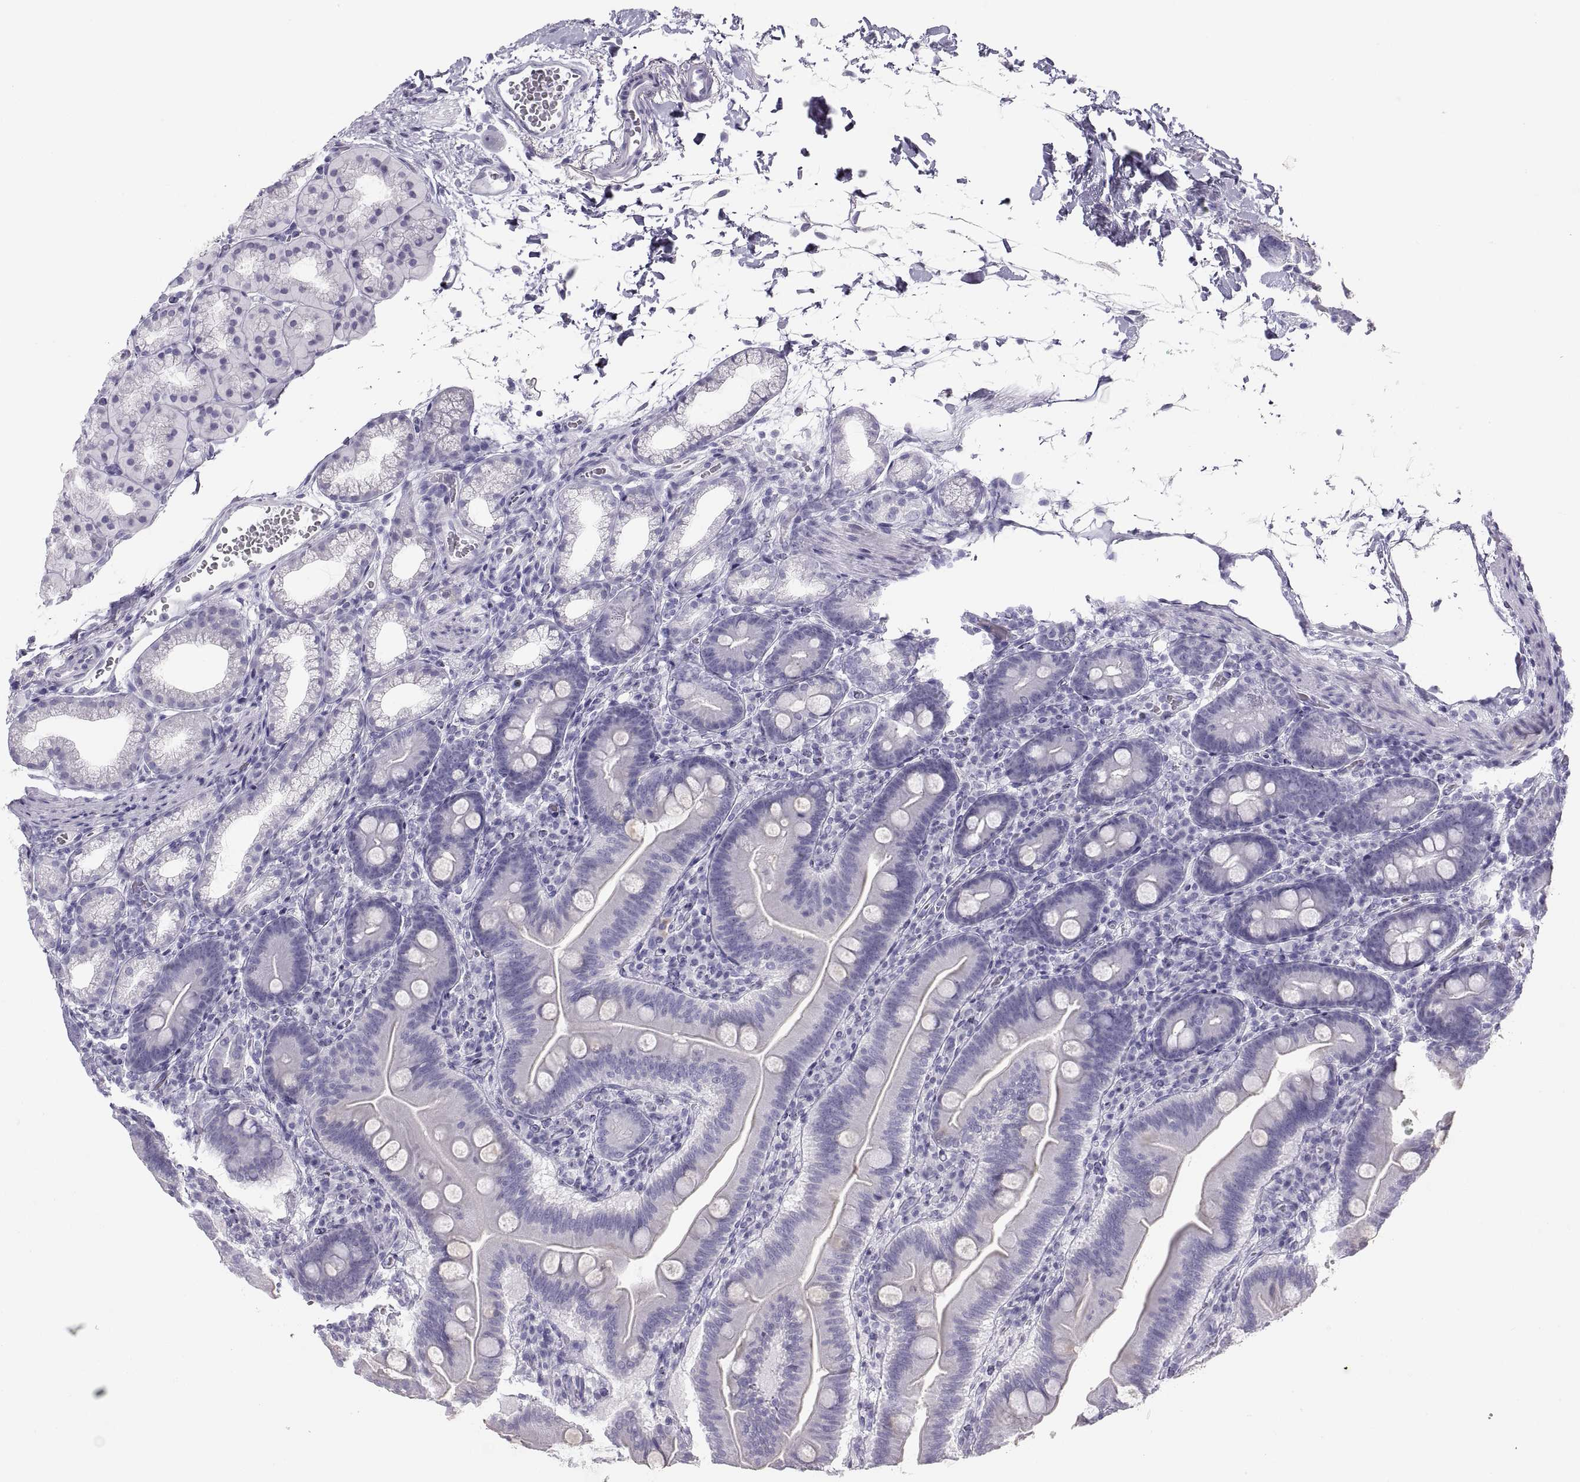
{"staining": {"intensity": "negative", "quantity": "none", "location": "none"}, "tissue": "duodenum", "cell_type": "Glandular cells", "image_type": "normal", "snomed": [{"axis": "morphology", "description": "Normal tissue, NOS"}, {"axis": "topography", "description": "Duodenum"}], "caption": "IHC micrograph of unremarkable human duodenum stained for a protein (brown), which demonstrates no expression in glandular cells.", "gene": "SEMG1", "patient": {"sex": "male", "age": 59}}